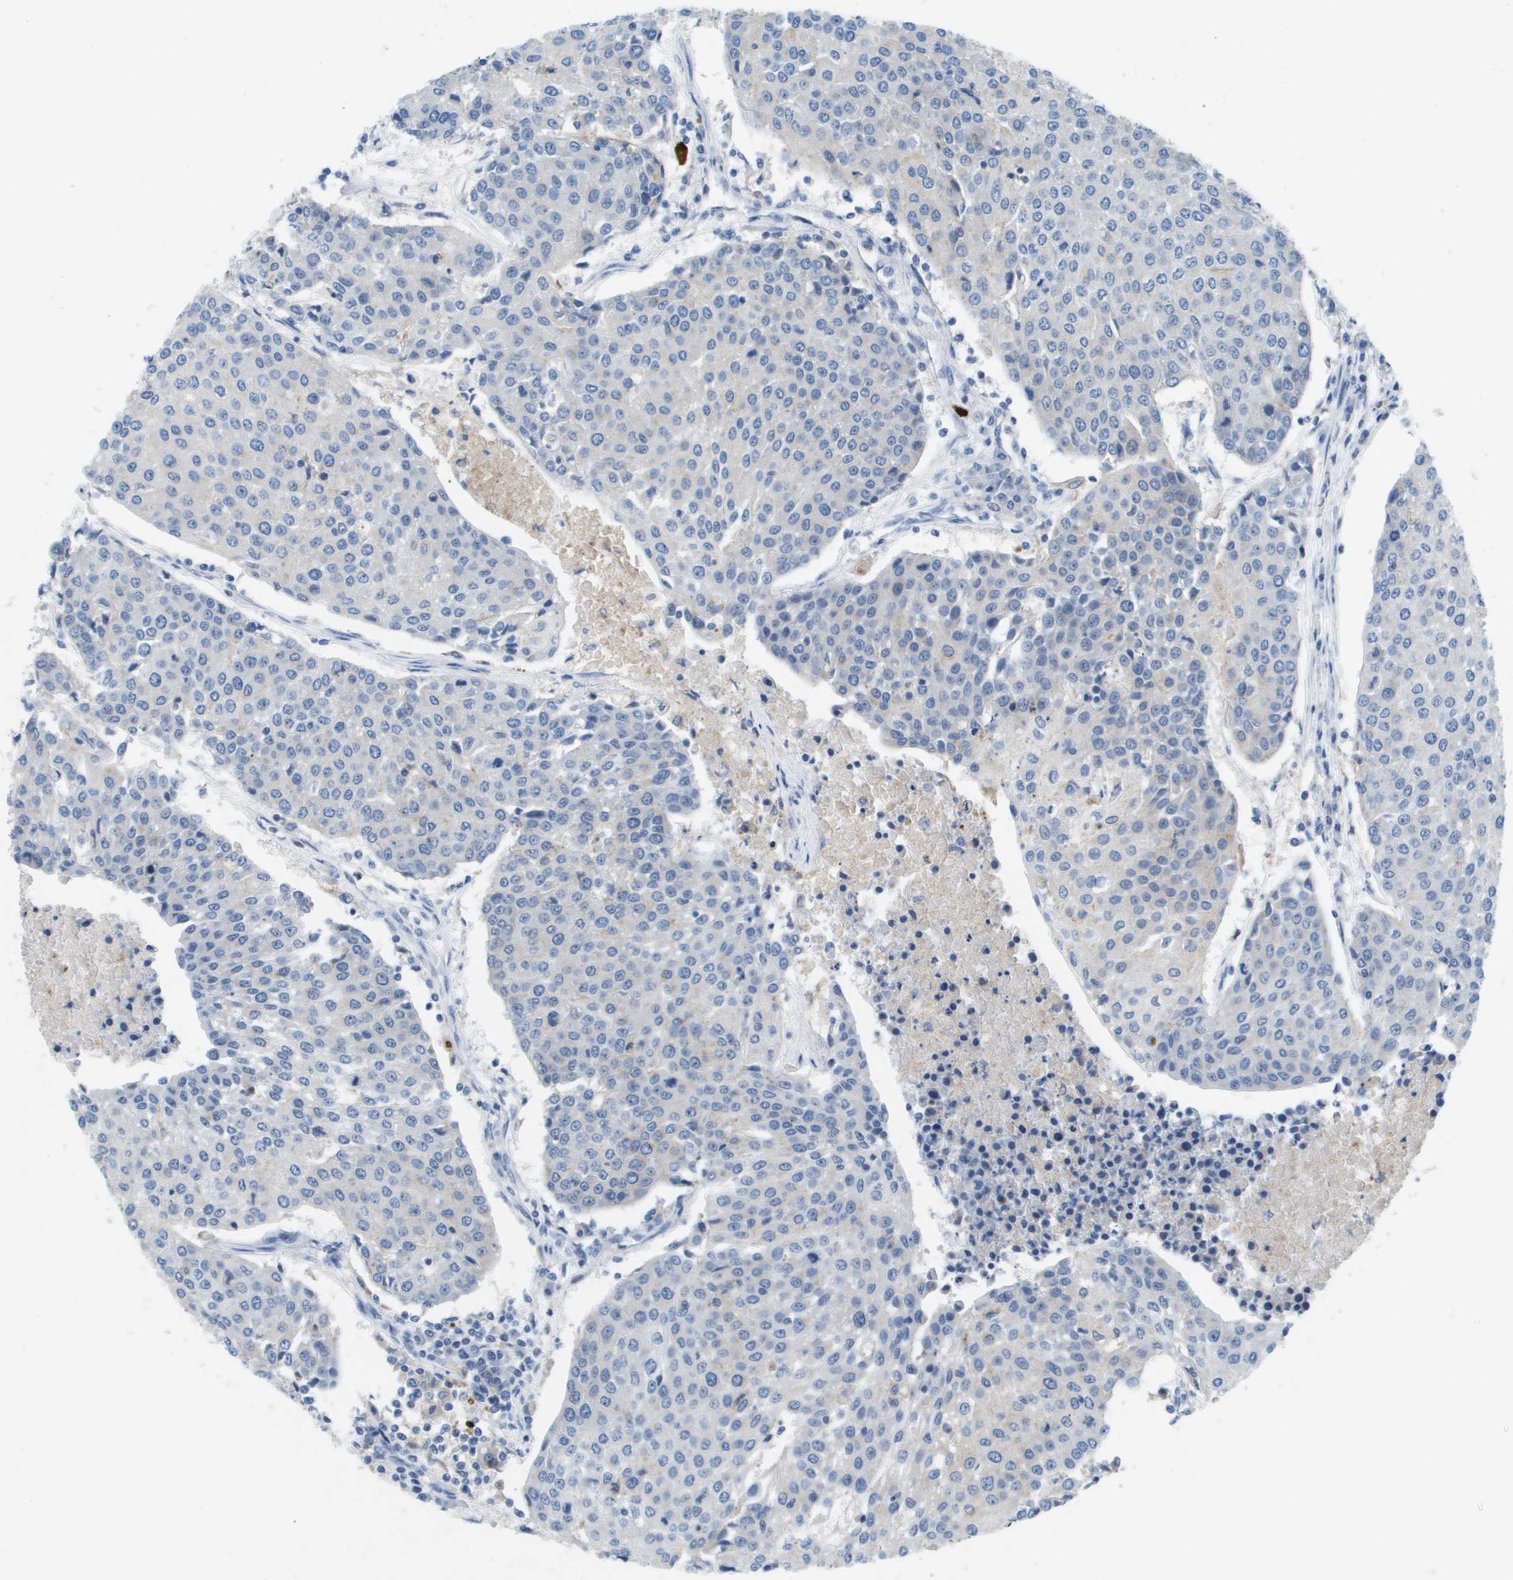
{"staining": {"intensity": "negative", "quantity": "none", "location": "none"}, "tissue": "urothelial cancer", "cell_type": "Tumor cells", "image_type": "cancer", "snomed": [{"axis": "morphology", "description": "Urothelial carcinoma, High grade"}, {"axis": "topography", "description": "Urinary bladder"}], "caption": "The immunohistochemistry (IHC) histopathology image has no significant staining in tumor cells of high-grade urothelial carcinoma tissue.", "gene": "LIPG", "patient": {"sex": "female", "age": 85}}